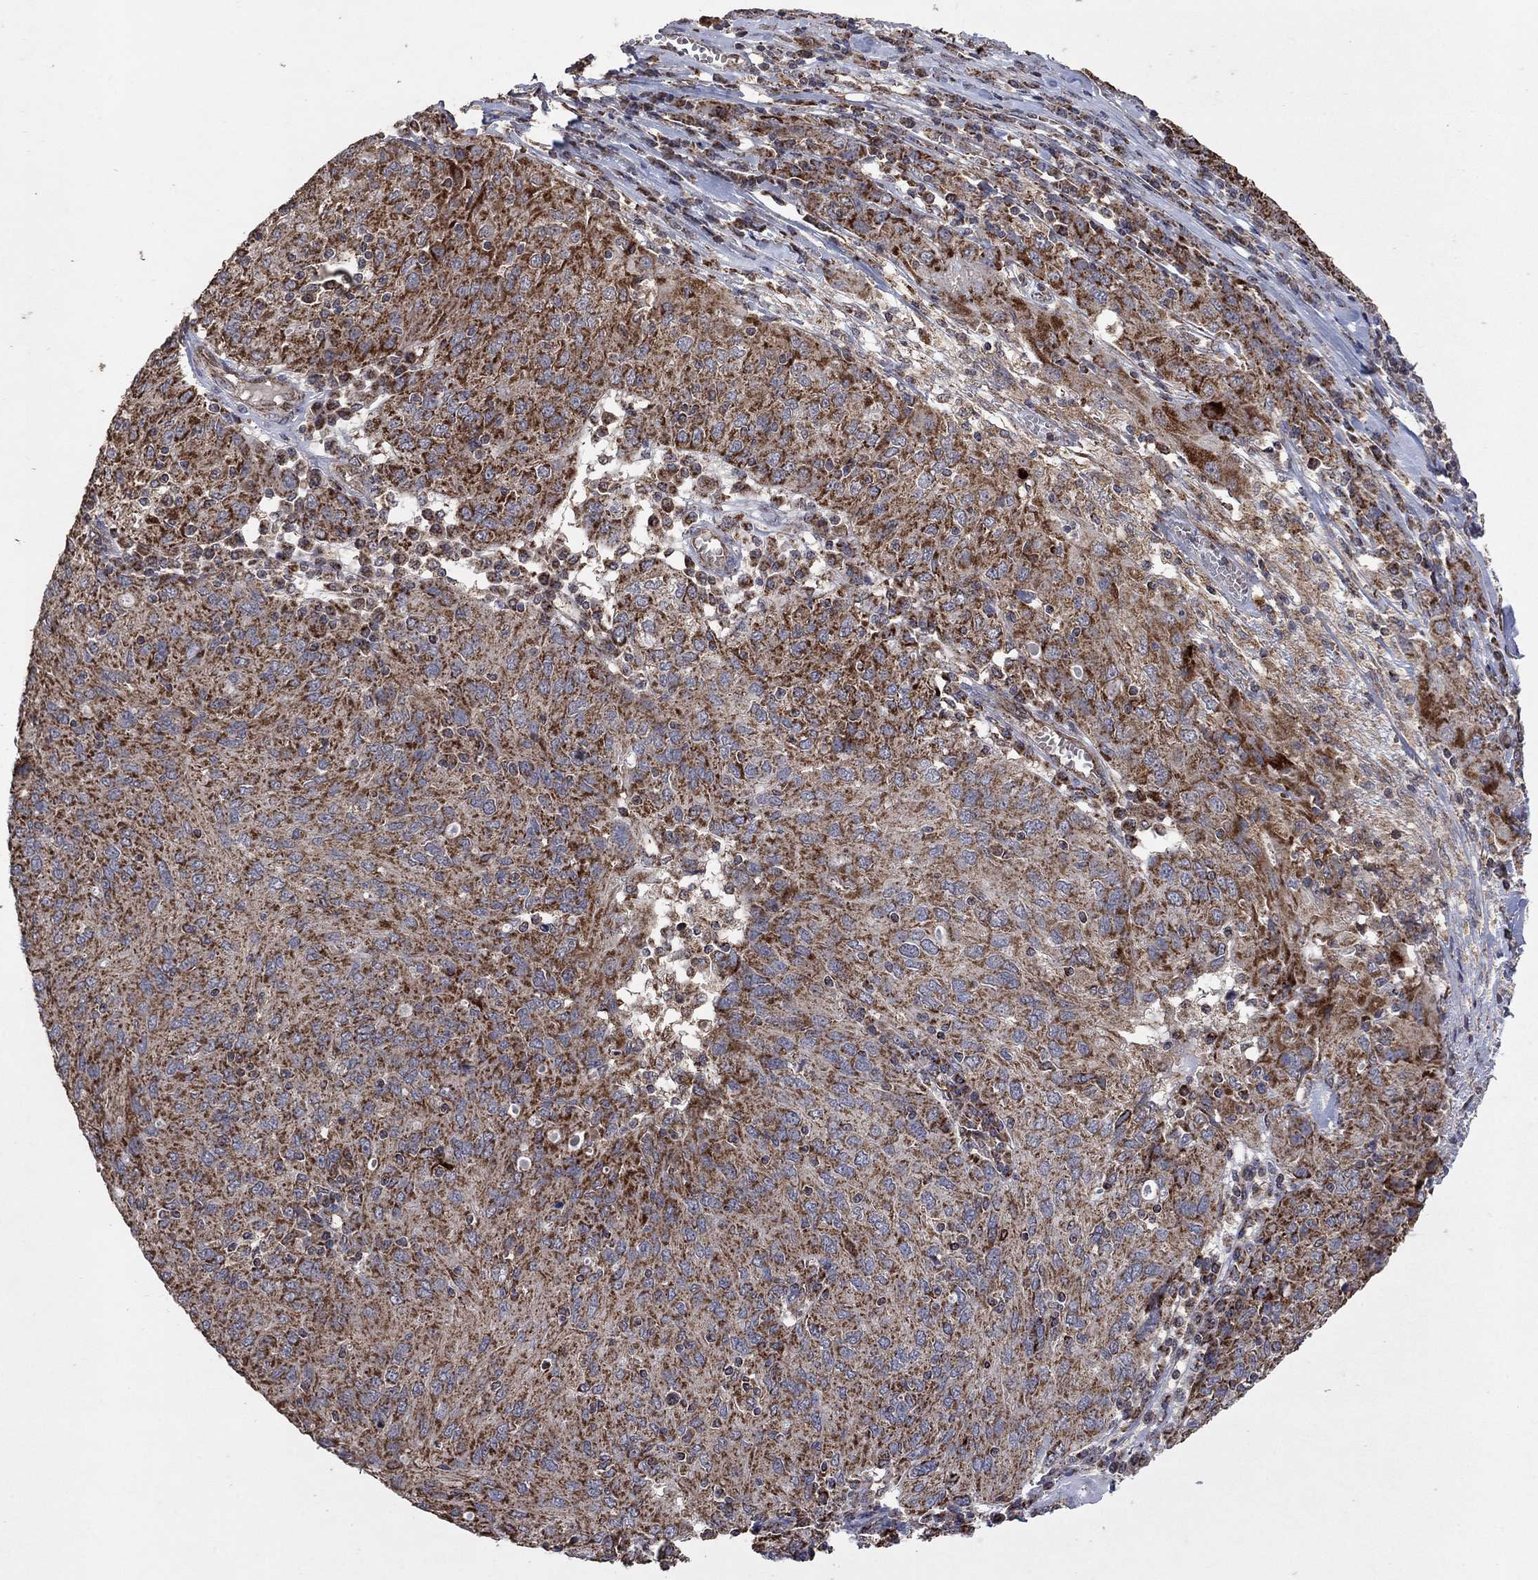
{"staining": {"intensity": "strong", "quantity": ">75%", "location": "cytoplasmic/membranous"}, "tissue": "ovarian cancer", "cell_type": "Tumor cells", "image_type": "cancer", "snomed": [{"axis": "morphology", "description": "Carcinoma, endometroid"}, {"axis": "topography", "description": "Ovary"}], "caption": "This image displays ovarian cancer stained with immunohistochemistry (IHC) to label a protein in brown. The cytoplasmic/membranous of tumor cells show strong positivity for the protein. Nuclei are counter-stained blue.", "gene": "DPH1", "patient": {"sex": "female", "age": 50}}